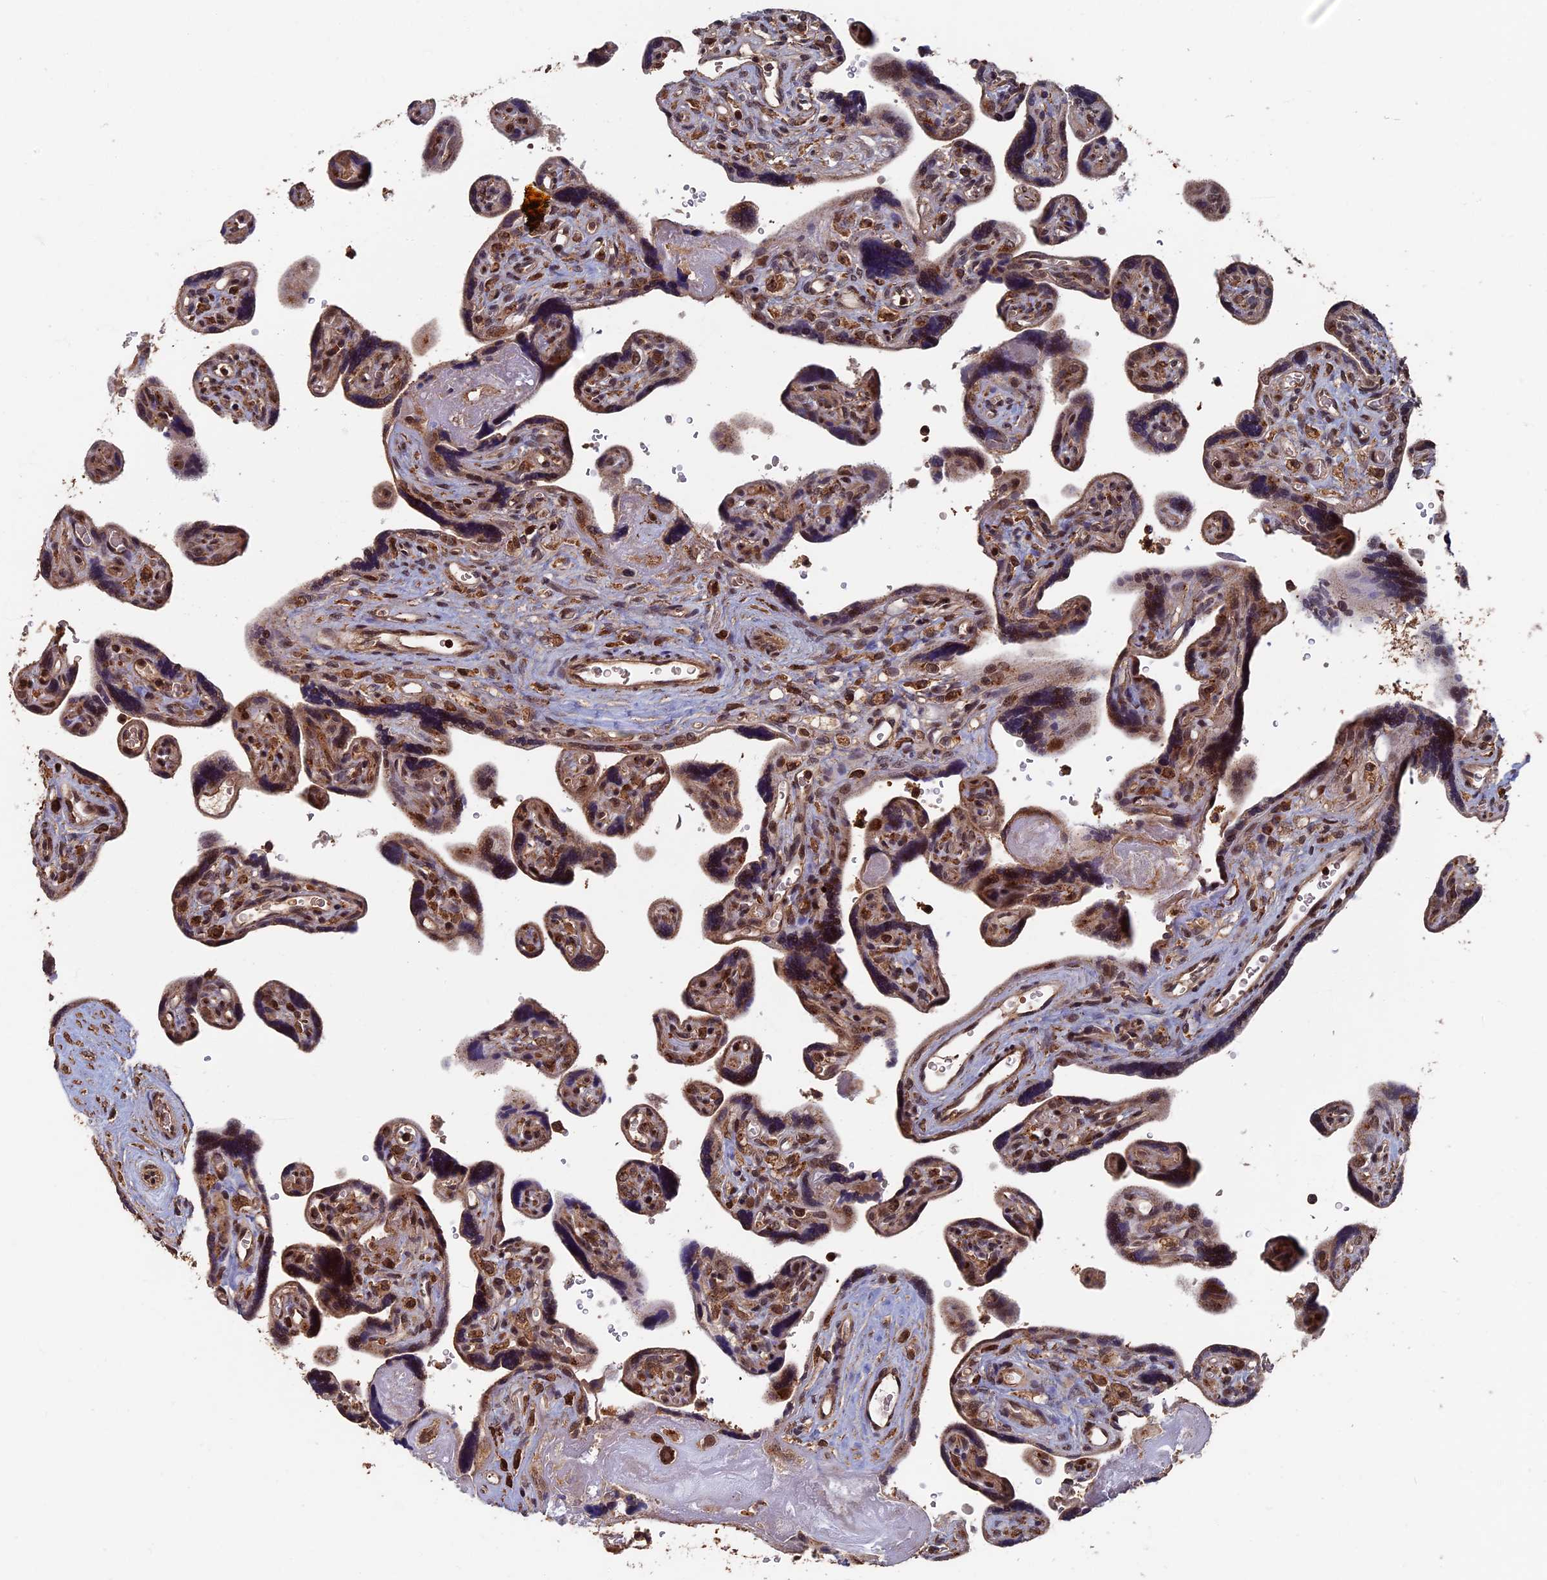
{"staining": {"intensity": "moderate", "quantity": "25%-75%", "location": "cytoplasmic/membranous,nuclear"}, "tissue": "placenta", "cell_type": "Trophoblastic cells", "image_type": "normal", "snomed": [{"axis": "morphology", "description": "Normal tissue, NOS"}, {"axis": "topography", "description": "Placenta"}], "caption": "Protein expression analysis of unremarkable placenta reveals moderate cytoplasmic/membranous,nuclear positivity in approximately 25%-75% of trophoblastic cells.", "gene": "RASGRF1", "patient": {"sex": "female", "age": 39}}